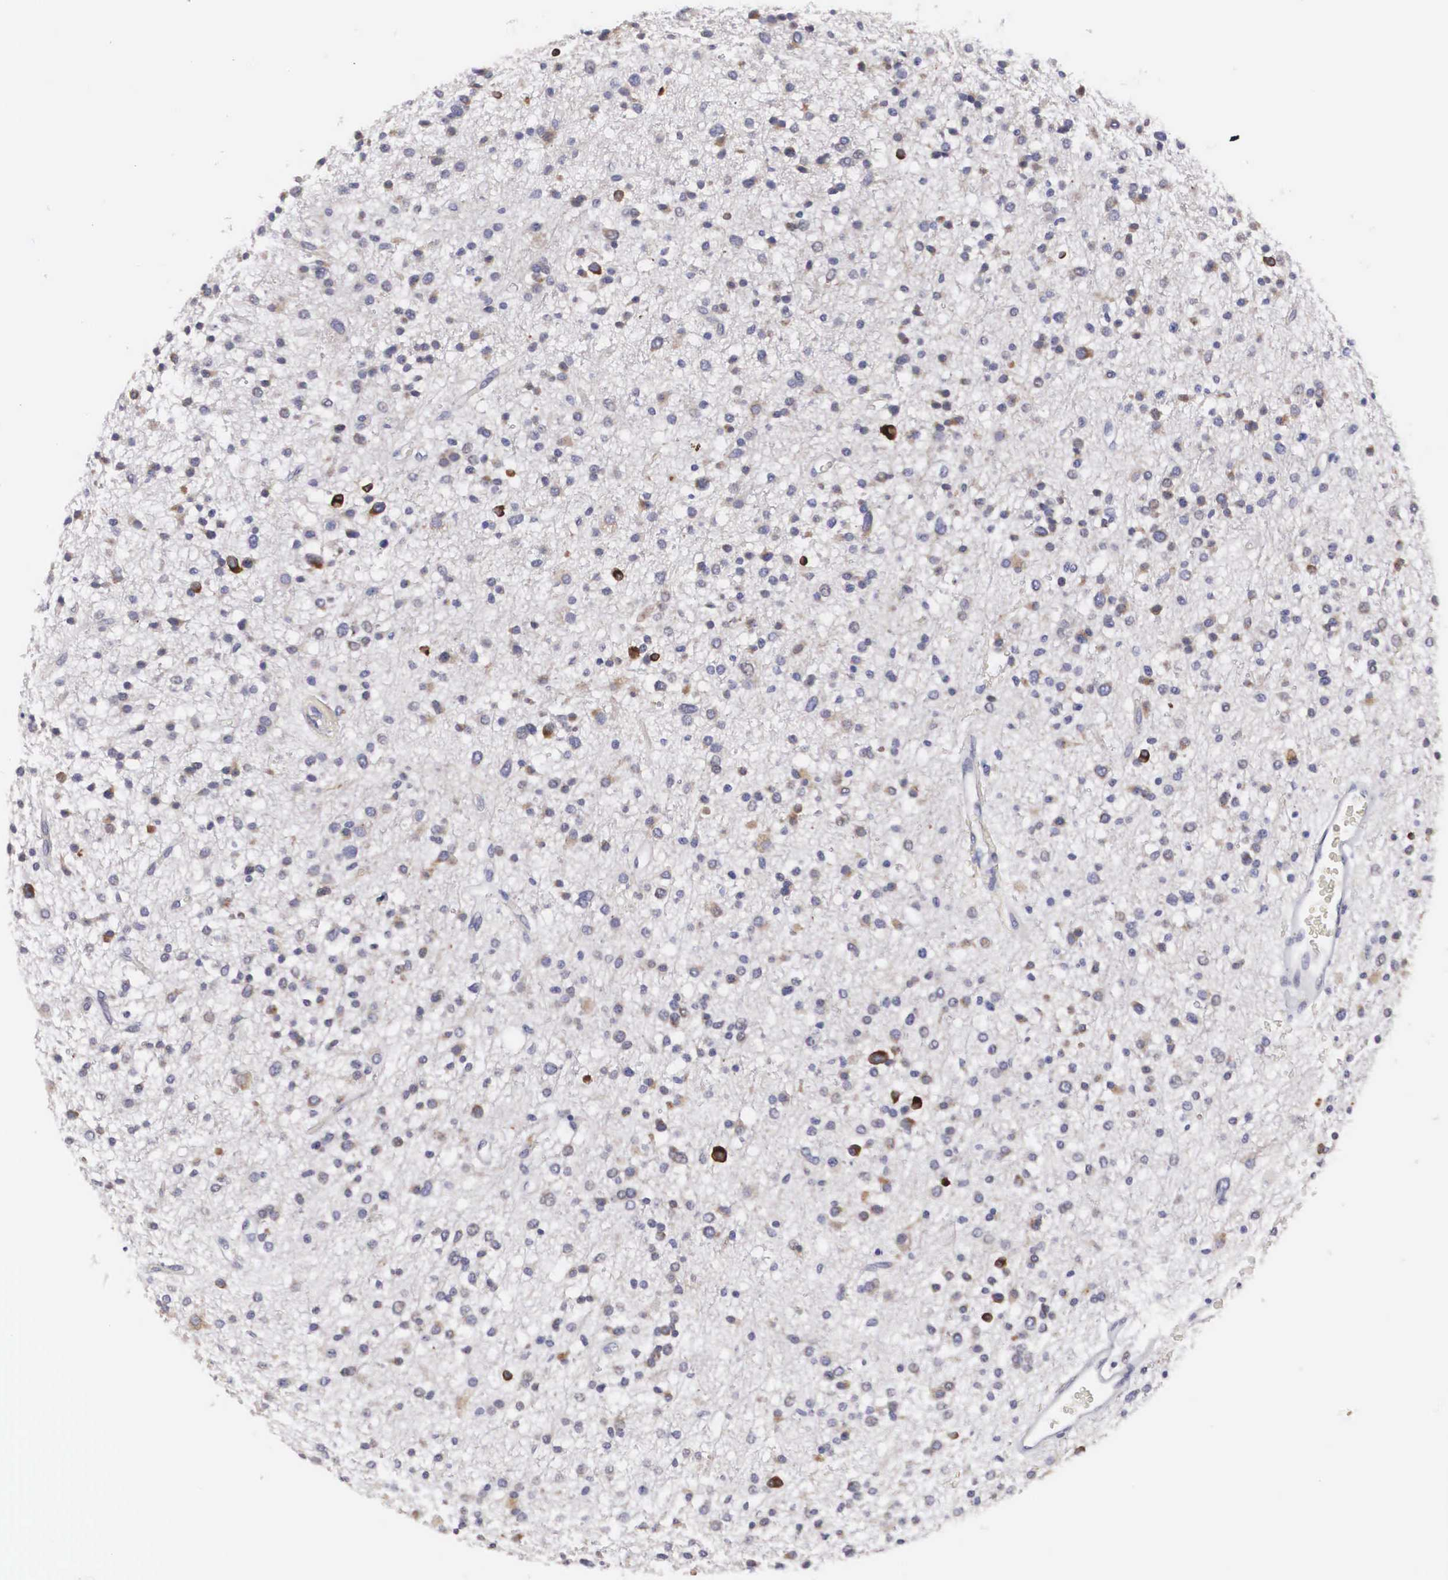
{"staining": {"intensity": "negative", "quantity": "none", "location": "none"}, "tissue": "glioma", "cell_type": "Tumor cells", "image_type": "cancer", "snomed": [{"axis": "morphology", "description": "Glioma, malignant, Low grade"}, {"axis": "topography", "description": "Brain"}], "caption": "An IHC micrograph of malignant low-grade glioma is shown. There is no staining in tumor cells of malignant low-grade glioma.", "gene": "ARMCX3", "patient": {"sex": "female", "age": 36}}